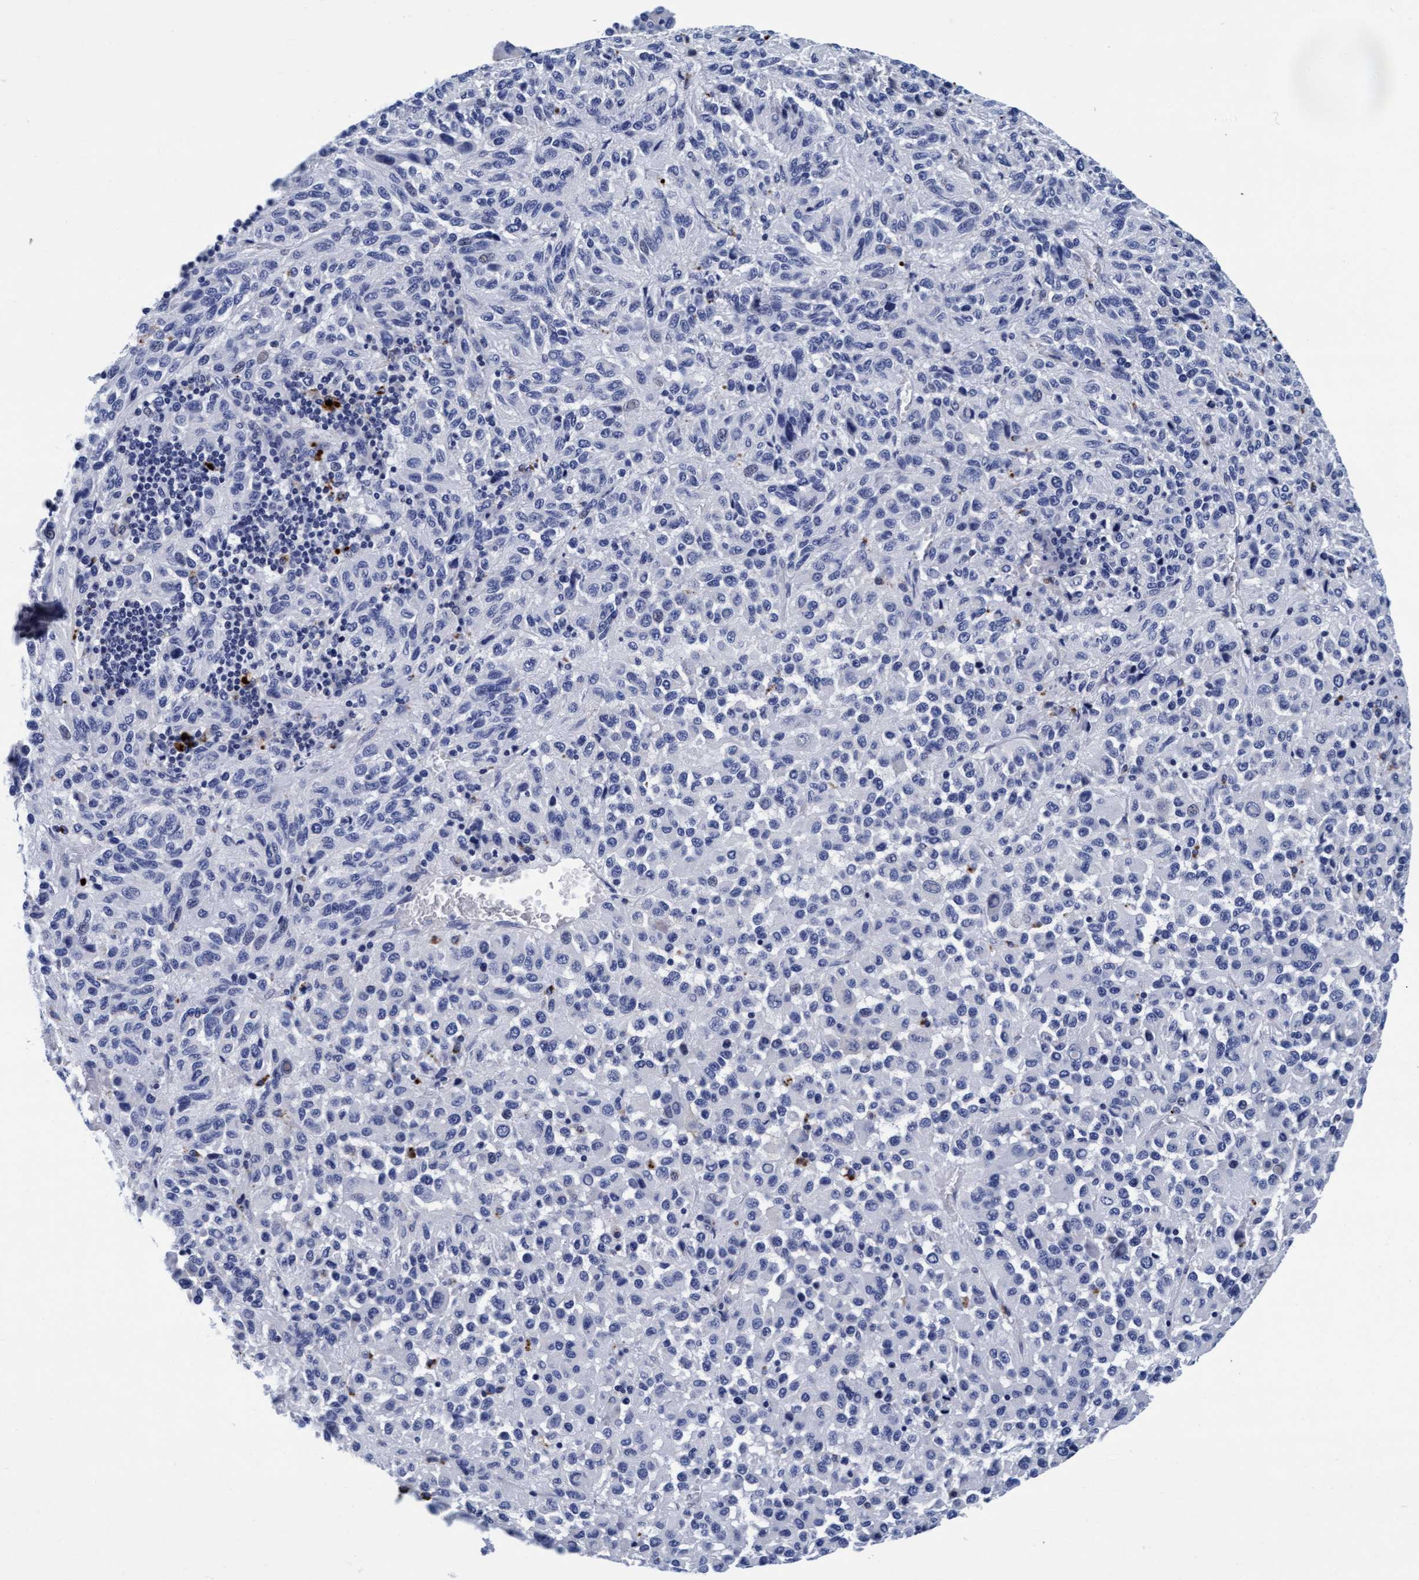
{"staining": {"intensity": "negative", "quantity": "none", "location": "none"}, "tissue": "melanoma", "cell_type": "Tumor cells", "image_type": "cancer", "snomed": [{"axis": "morphology", "description": "Malignant melanoma, Metastatic site"}, {"axis": "topography", "description": "Lung"}], "caption": "The histopathology image exhibits no significant staining in tumor cells of malignant melanoma (metastatic site). Nuclei are stained in blue.", "gene": "ARSG", "patient": {"sex": "male", "age": 64}}